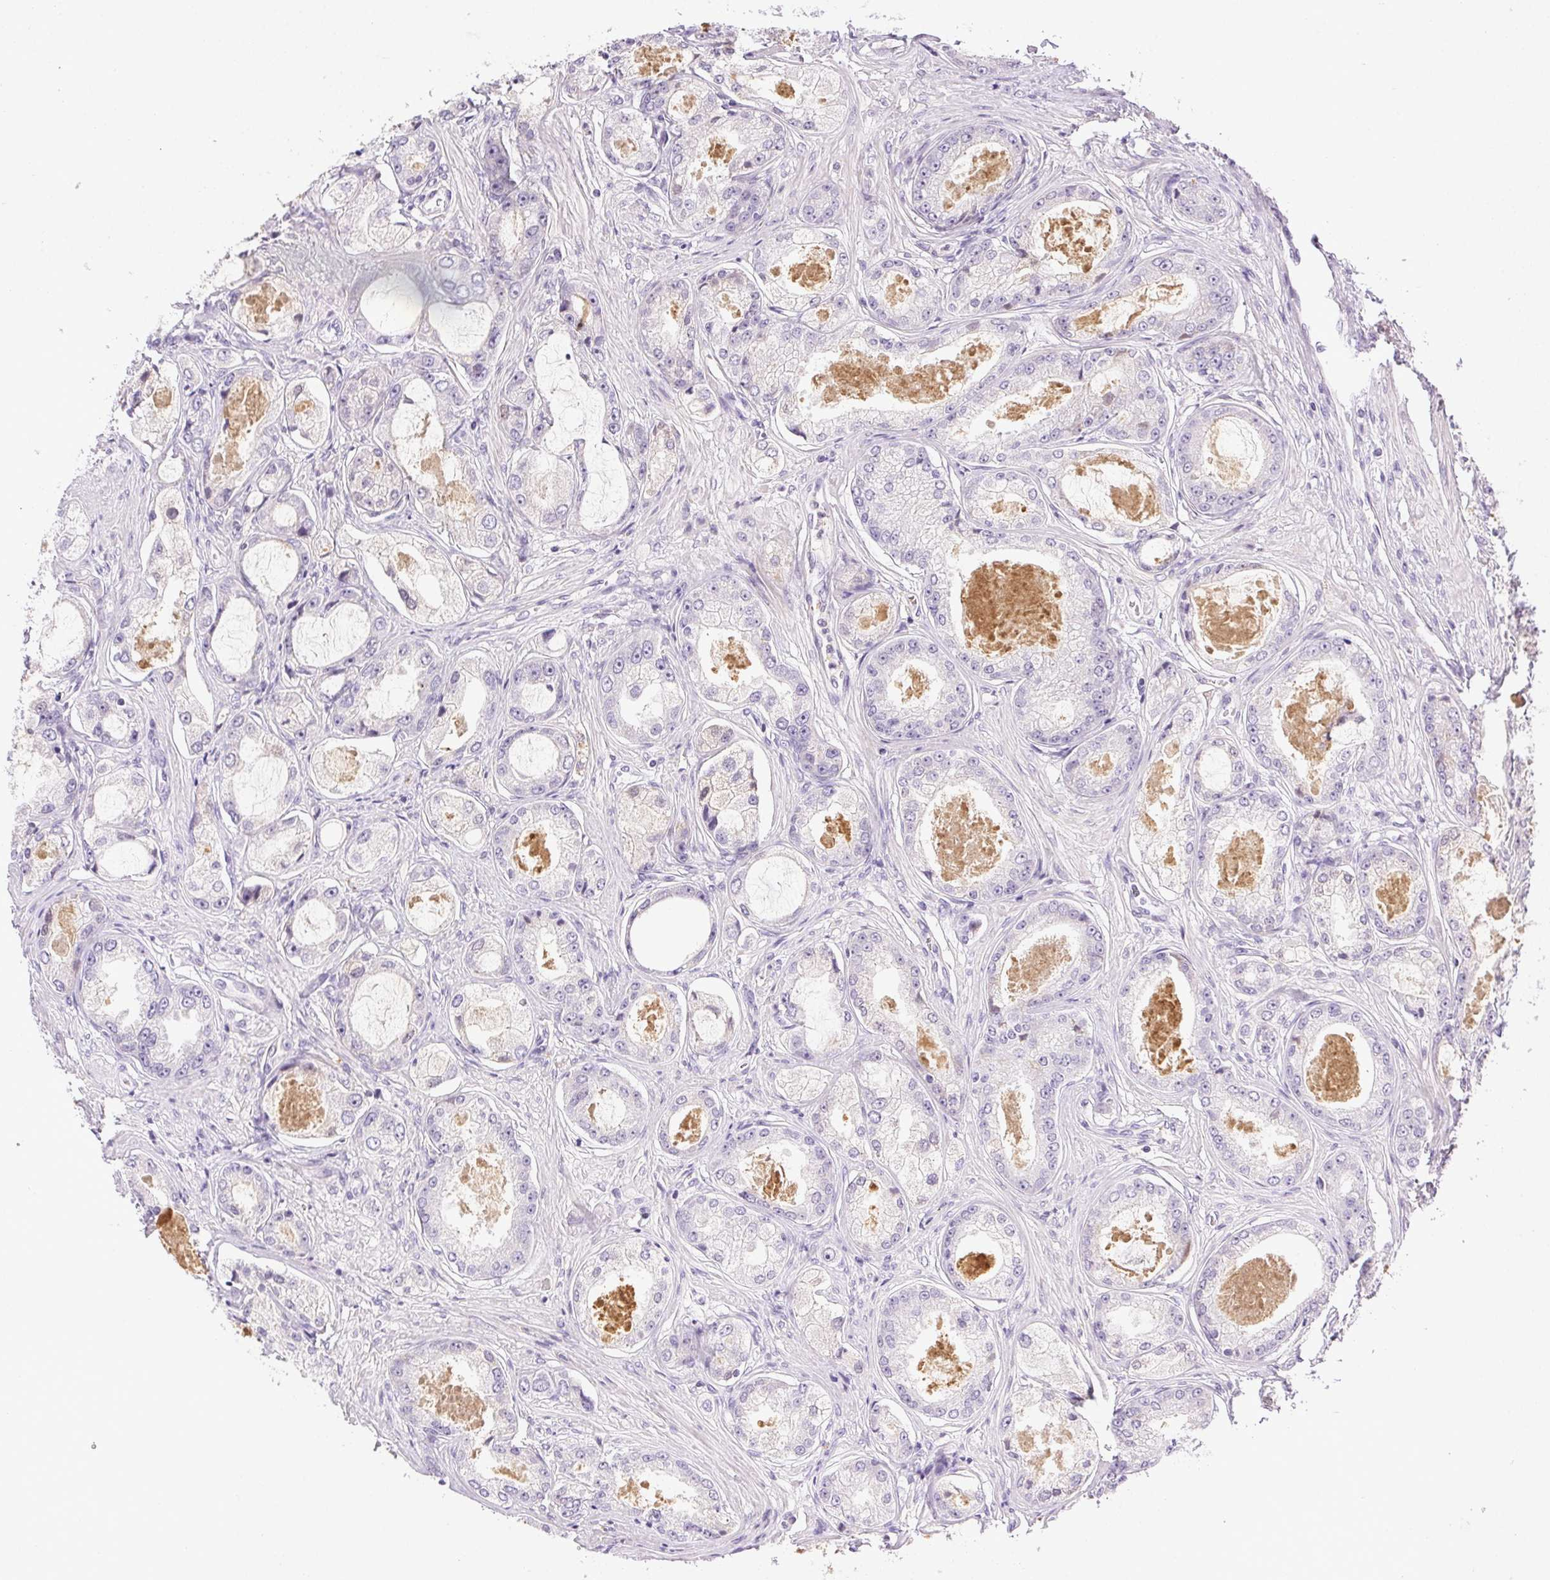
{"staining": {"intensity": "negative", "quantity": "none", "location": "none"}, "tissue": "prostate cancer", "cell_type": "Tumor cells", "image_type": "cancer", "snomed": [{"axis": "morphology", "description": "Adenocarcinoma, Low grade"}, {"axis": "topography", "description": "Prostate"}], "caption": "Immunohistochemical staining of human prostate cancer (low-grade adenocarcinoma) reveals no significant positivity in tumor cells. (DAB (3,3'-diaminobenzidine) immunohistochemistry (IHC) with hematoxylin counter stain).", "gene": "BPIFB2", "patient": {"sex": "male", "age": 68}}